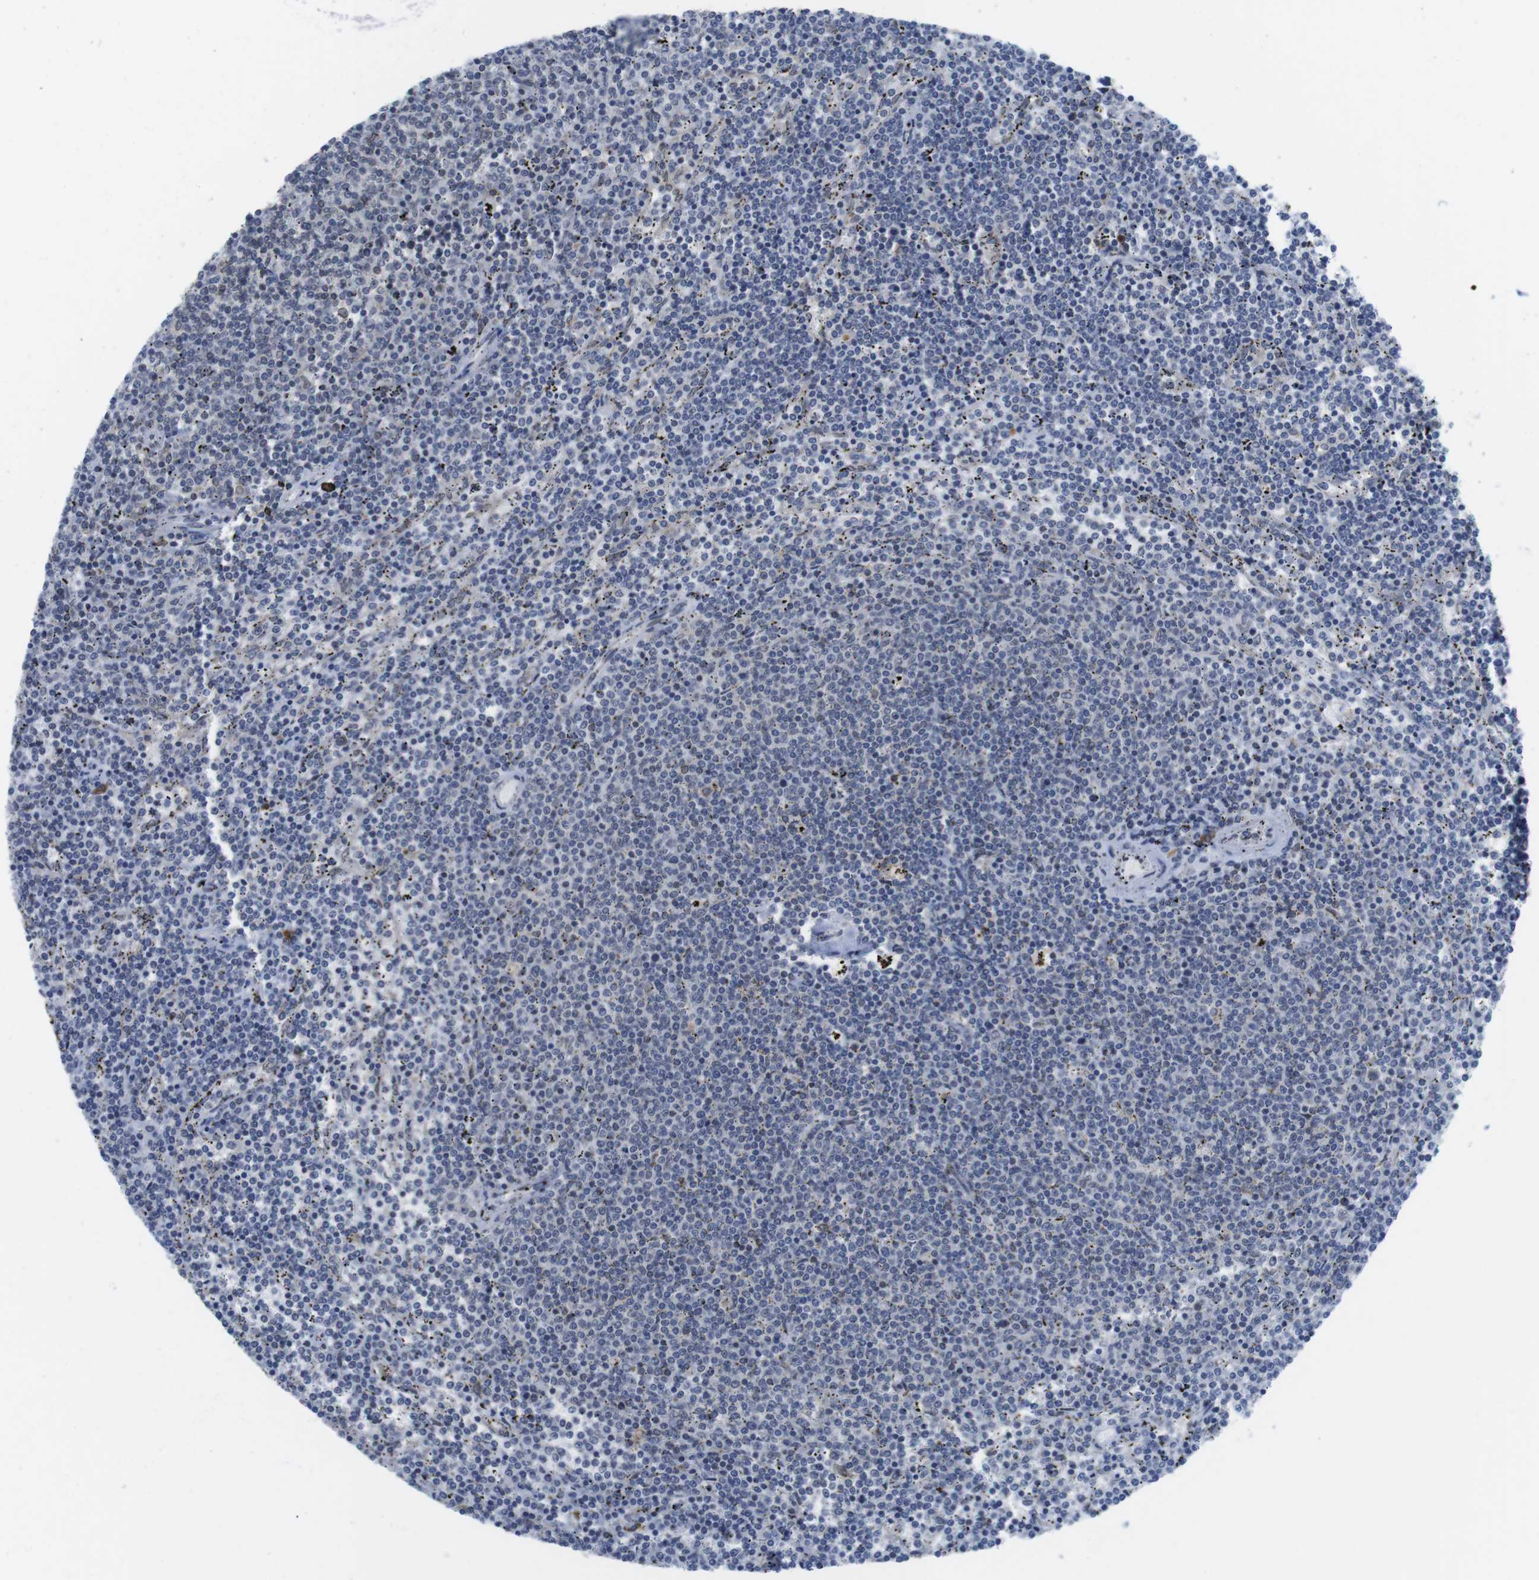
{"staining": {"intensity": "negative", "quantity": "none", "location": "none"}, "tissue": "lymphoma", "cell_type": "Tumor cells", "image_type": "cancer", "snomed": [{"axis": "morphology", "description": "Malignant lymphoma, non-Hodgkin's type, Low grade"}, {"axis": "topography", "description": "Spleen"}], "caption": "A high-resolution micrograph shows IHC staining of low-grade malignant lymphoma, non-Hodgkin's type, which displays no significant staining in tumor cells.", "gene": "ERGIC3", "patient": {"sex": "female", "age": 50}}